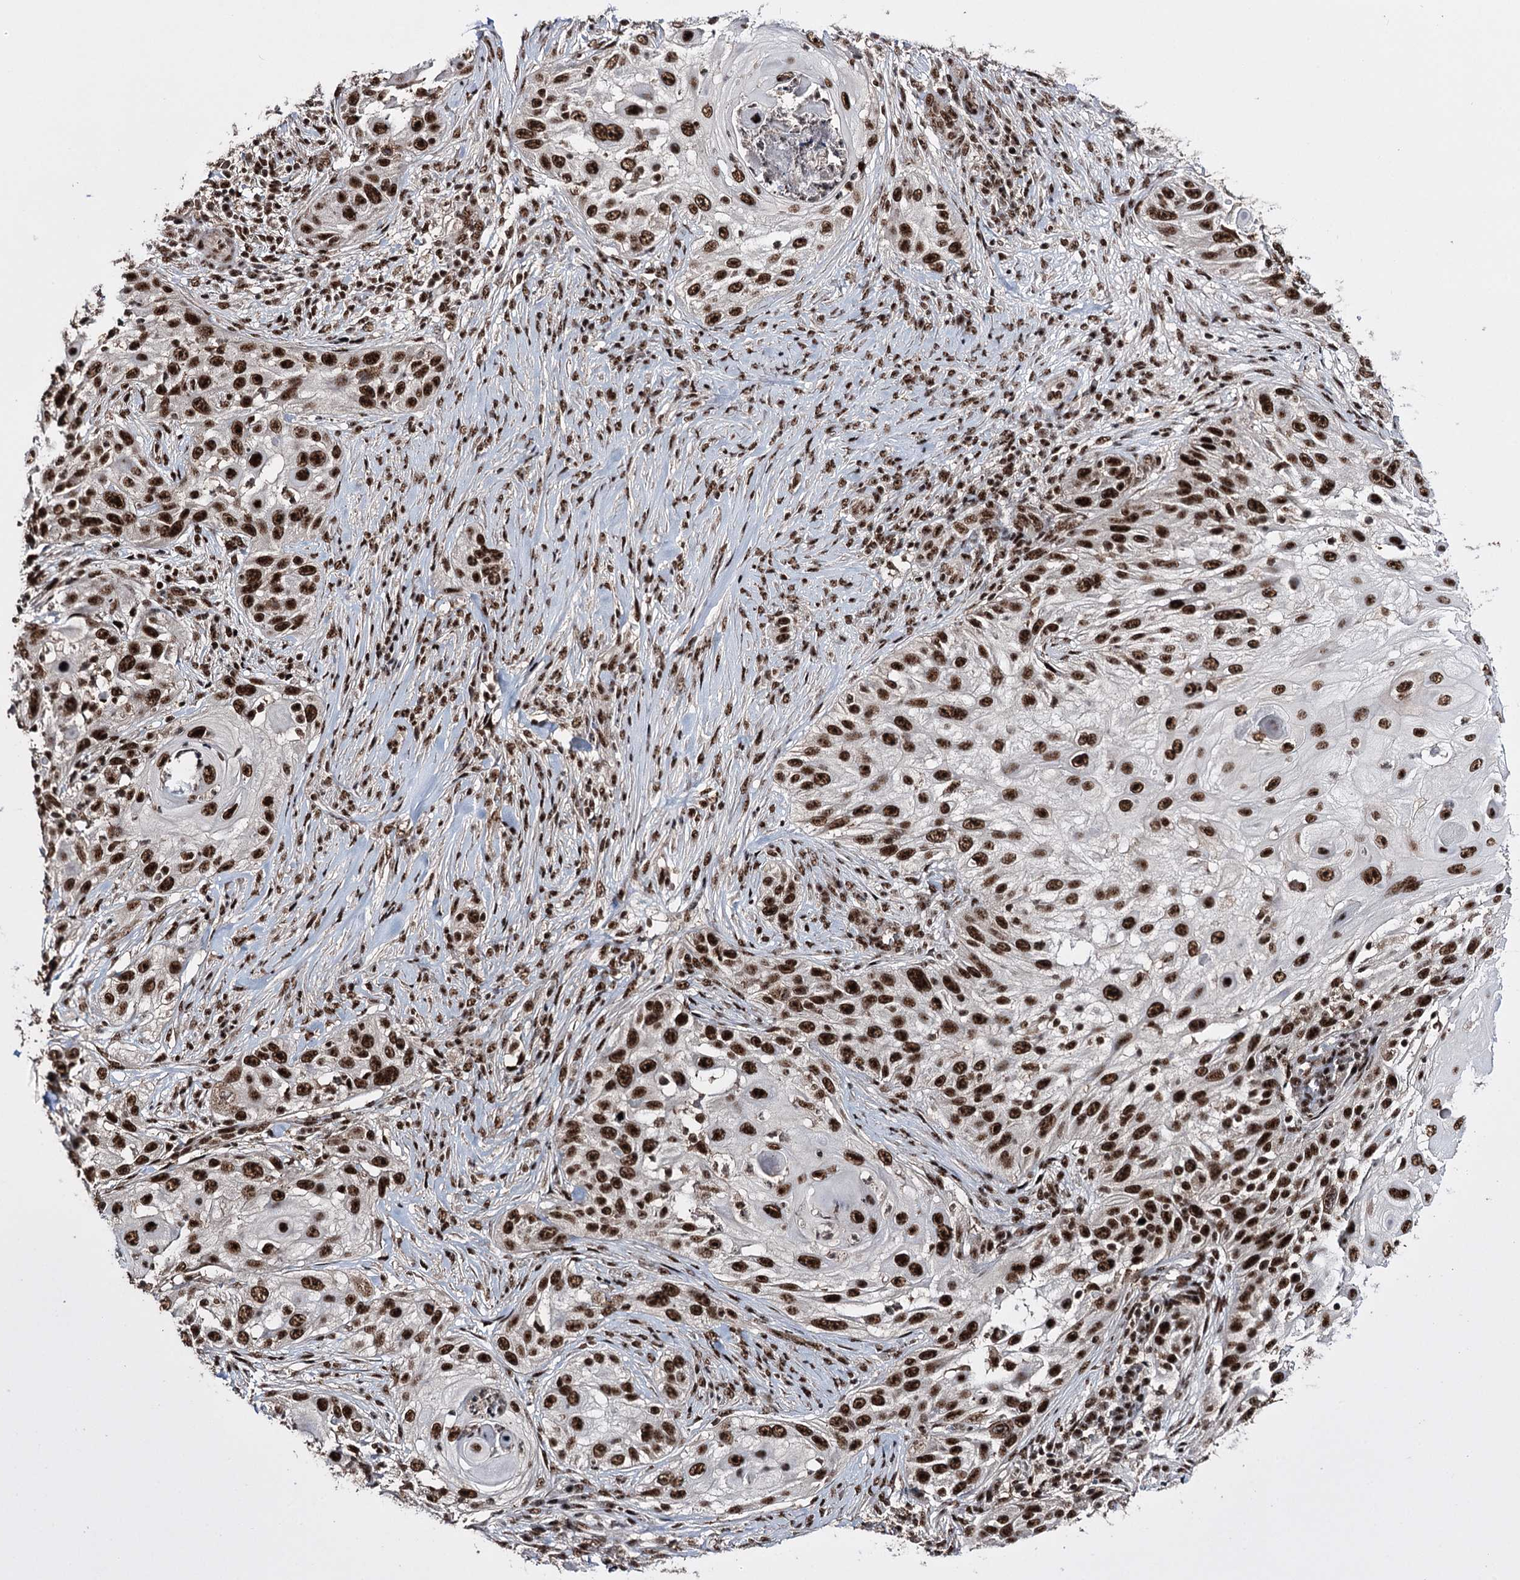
{"staining": {"intensity": "strong", "quantity": ">75%", "location": "nuclear"}, "tissue": "skin cancer", "cell_type": "Tumor cells", "image_type": "cancer", "snomed": [{"axis": "morphology", "description": "Squamous cell carcinoma, NOS"}, {"axis": "topography", "description": "Skin"}], "caption": "Immunohistochemical staining of skin cancer (squamous cell carcinoma) displays high levels of strong nuclear protein positivity in about >75% of tumor cells.", "gene": "PRPF40A", "patient": {"sex": "female", "age": 44}}